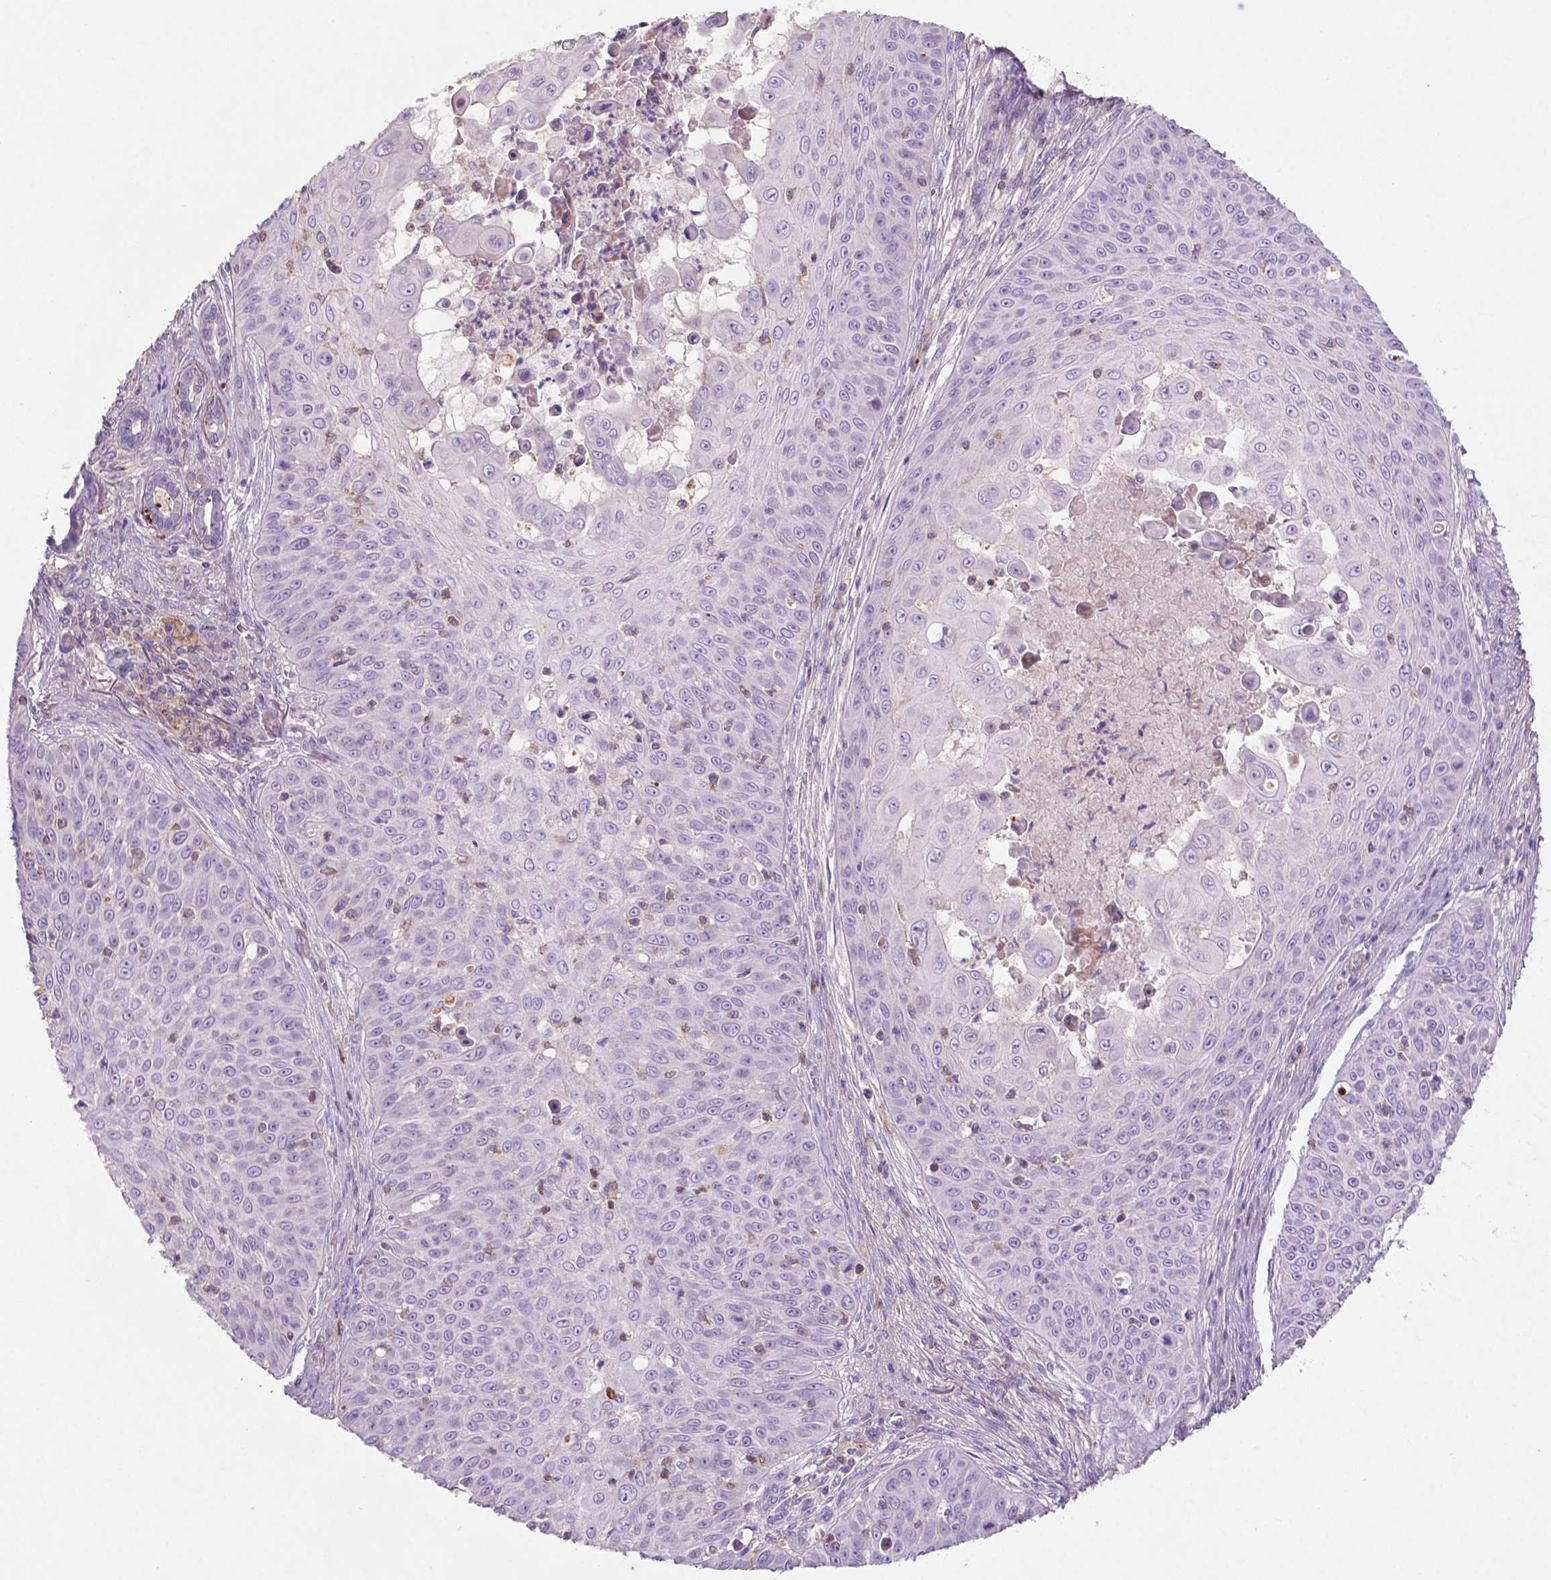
{"staining": {"intensity": "negative", "quantity": "none", "location": "none"}, "tissue": "skin cancer", "cell_type": "Tumor cells", "image_type": "cancer", "snomed": [{"axis": "morphology", "description": "Squamous cell carcinoma, NOS"}, {"axis": "topography", "description": "Skin"}], "caption": "Immunohistochemical staining of skin squamous cell carcinoma displays no significant positivity in tumor cells.", "gene": "BMP4", "patient": {"sex": "male", "age": 82}}